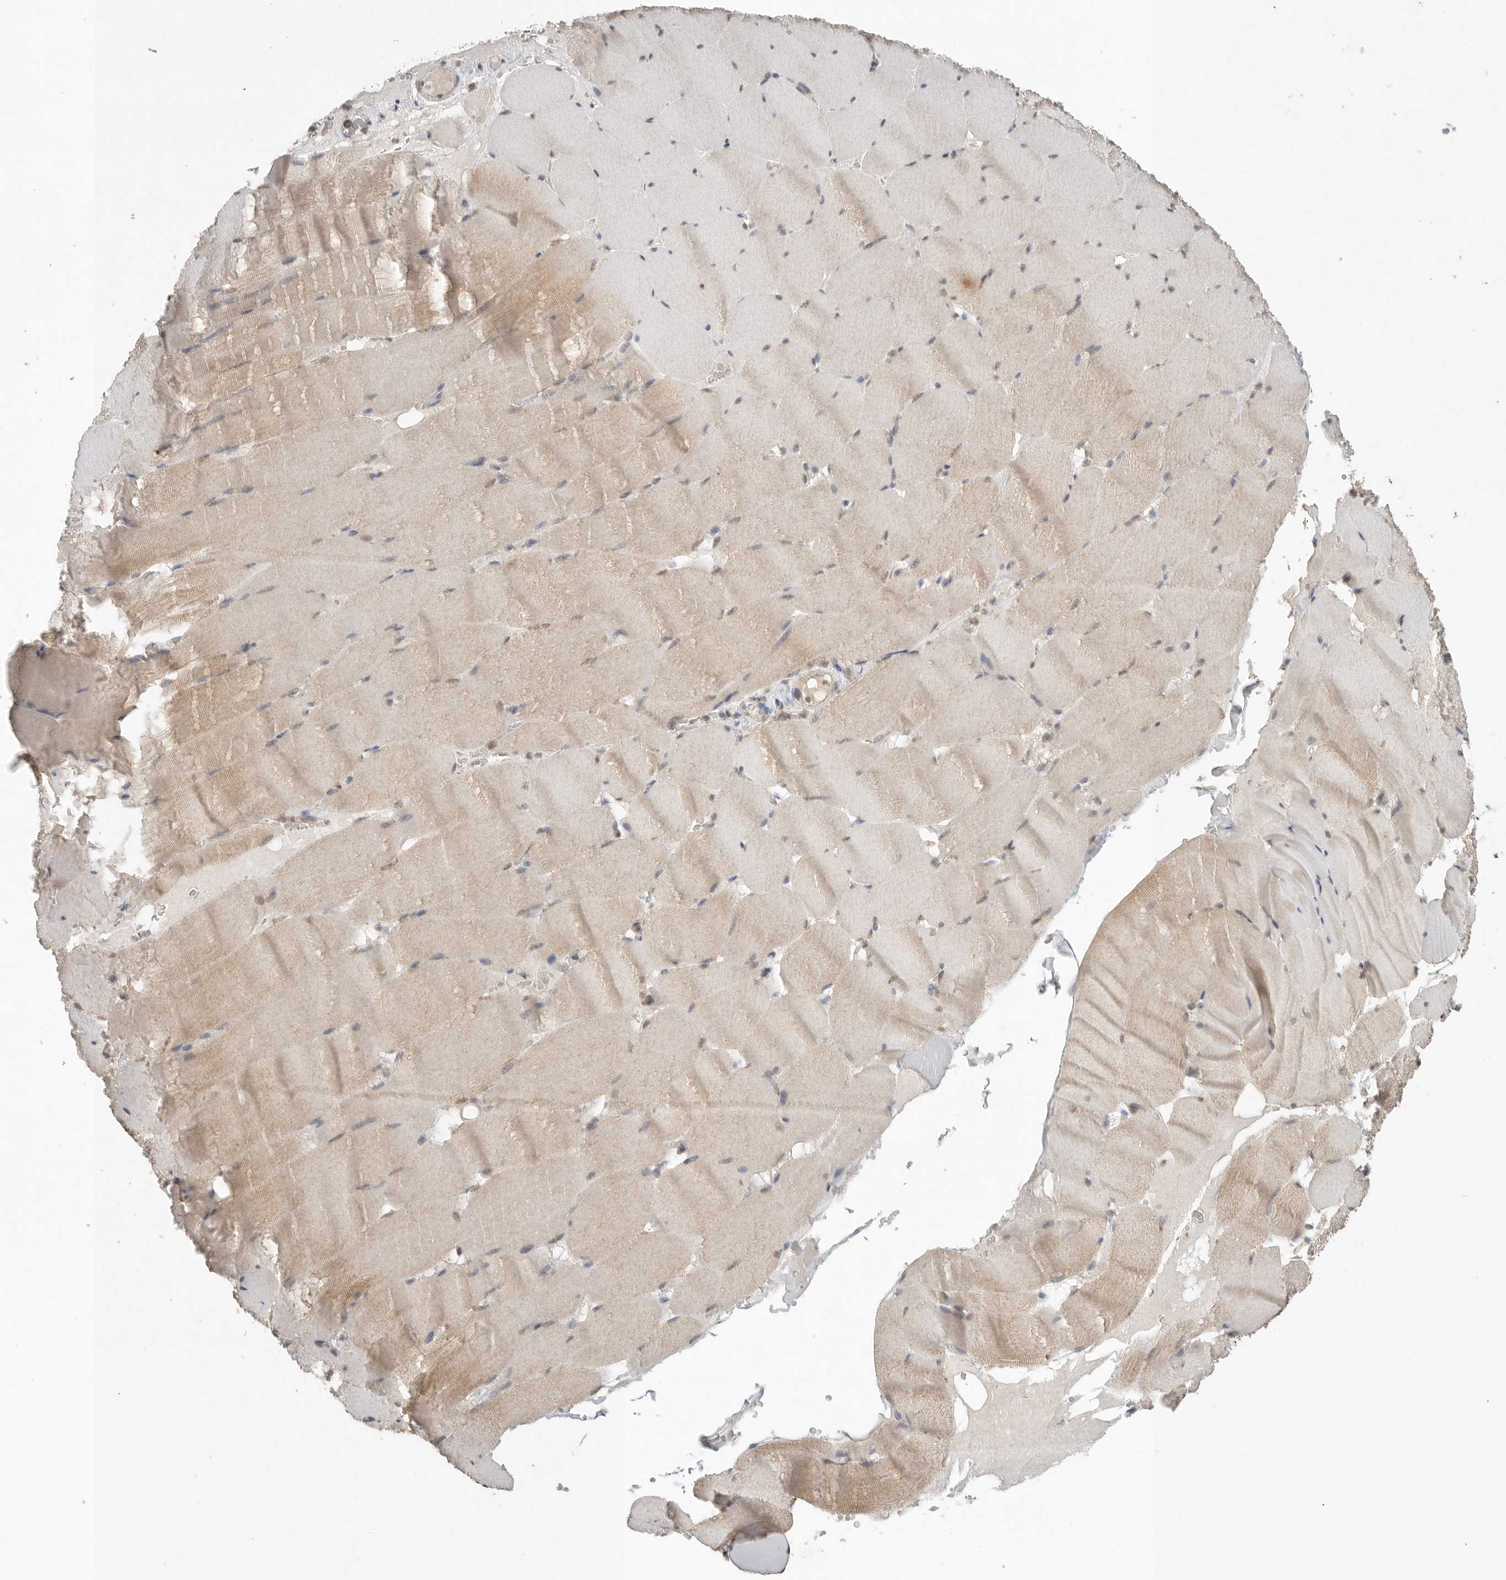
{"staining": {"intensity": "weak", "quantity": "25%-75%", "location": "cytoplasmic/membranous"}, "tissue": "skeletal muscle", "cell_type": "Myocytes", "image_type": "normal", "snomed": [{"axis": "morphology", "description": "Normal tissue, NOS"}, {"axis": "topography", "description": "Skeletal muscle"}], "caption": "IHC staining of benign skeletal muscle, which demonstrates low levels of weak cytoplasmic/membranous staining in approximately 25%-75% of myocytes indicating weak cytoplasmic/membranous protein staining. The staining was performed using DAB (3,3'-diaminobenzidine) (brown) for protein detection and nuclei were counterstained in hematoxylin (blue).", "gene": "KLK5", "patient": {"sex": "male", "age": 62}}